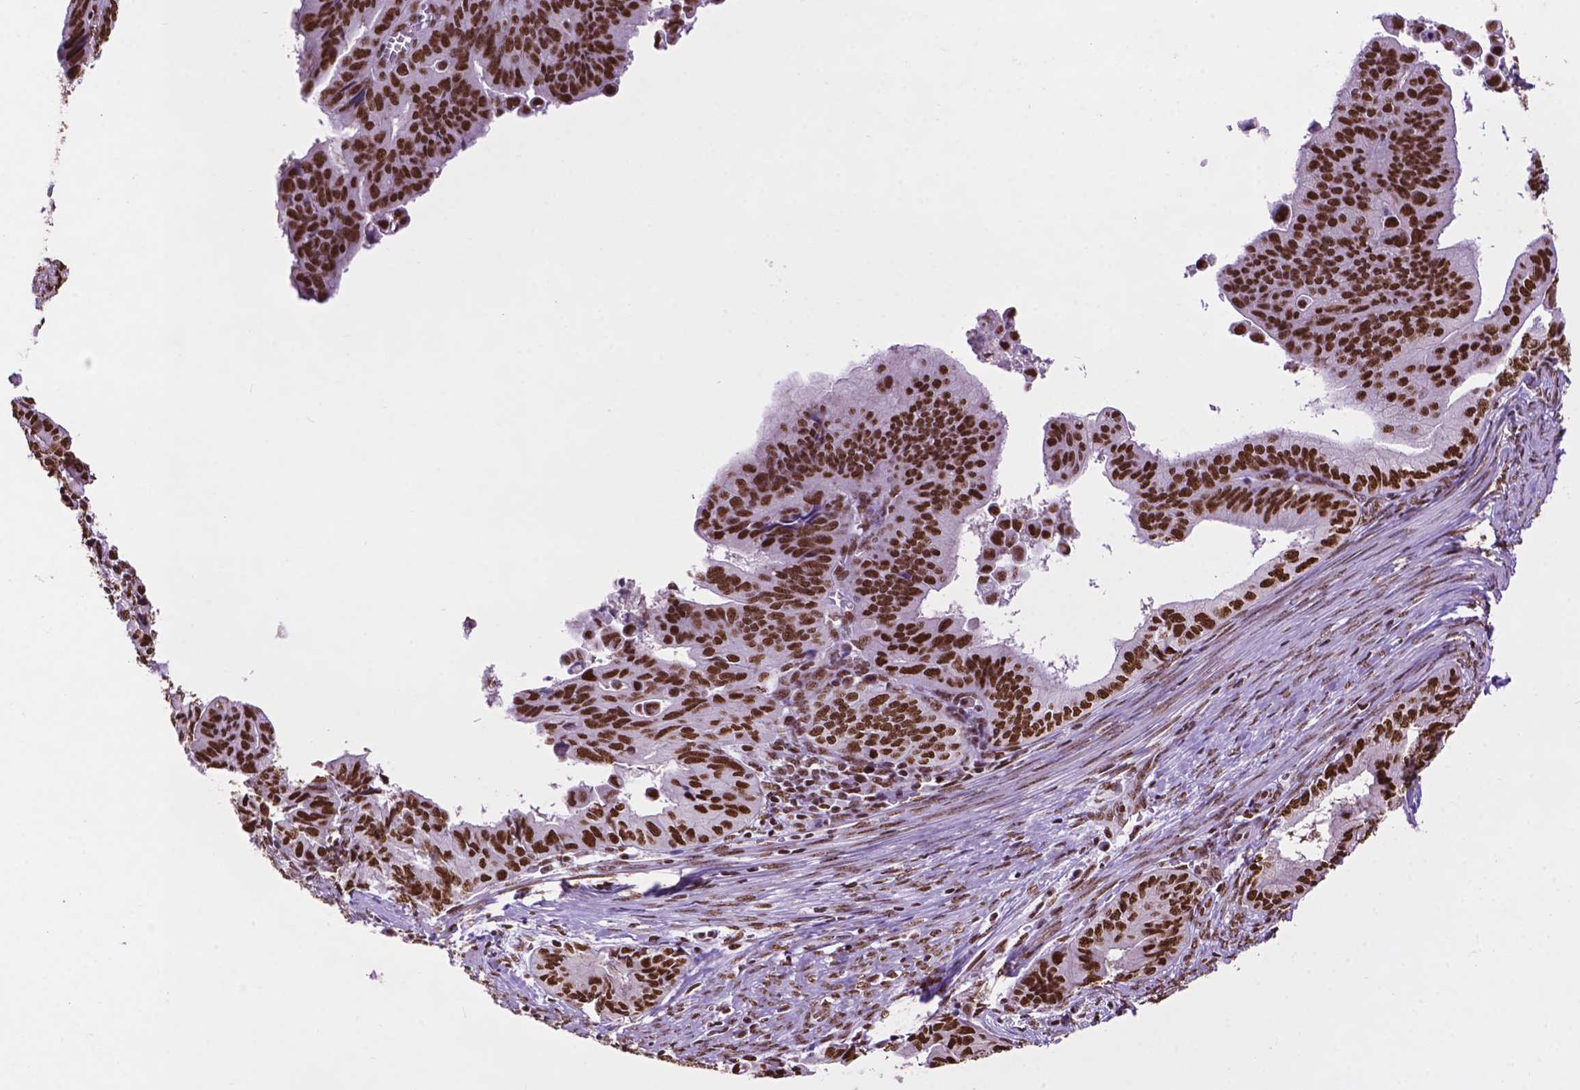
{"staining": {"intensity": "strong", "quantity": ">75%", "location": "nuclear"}, "tissue": "endometrial cancer", "cell_type": "Tumor cells", "image_type": "cancer", "snomed": [{"axis": "morphology", "description": "Adenocarcinoma, NOS"}, {"axis": "topography", "description": "Endometrium"}], "caption": "DAB (3,3'-diaminobenzidine) immunohistochemical staining of endometrial cancer (adenocarcinoma) exhibits strong nuclear protein staining in approximately >75% of tumor cells.", "gene": "CCAR2", "patient": {"sex": "female", "age": 65}}